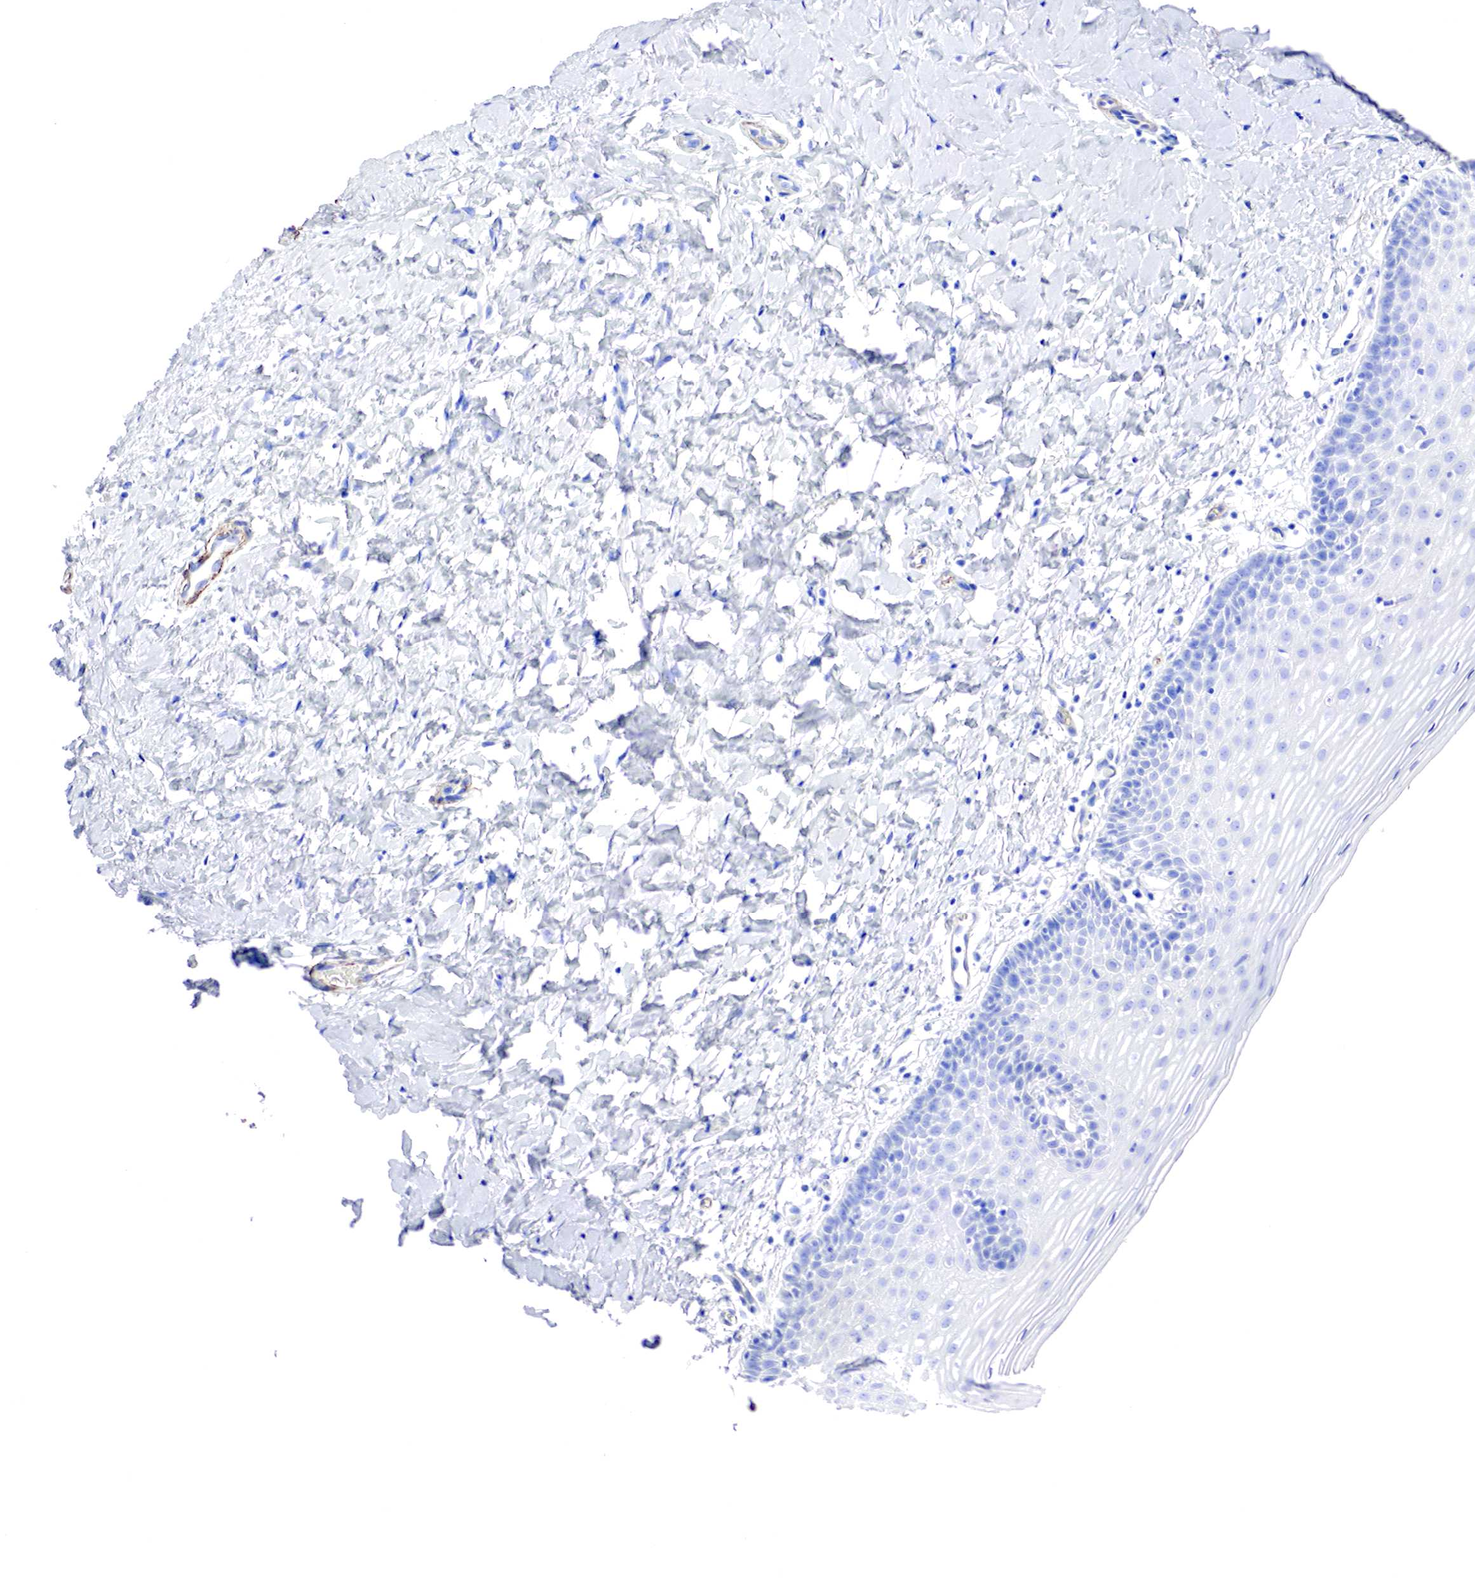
{"staining": {"intensity": "negative", "quantity": "none", "location": "none"}, "tissue": "cervix", "cell_type": "Glandular cells", "image_type": "normal", "snomed": [{"axis": "morphology", "description": "Normal tissue, NOS"}, {"axis": "topography", "description": "Cervix"}], "caption": "This is an immunohistochemistry (IHC) micrograph of unremarkable human cervix. There is no staining in glandular cells.", "gene": "TPM1", "patient": {"sex": "female", "age": 53}}